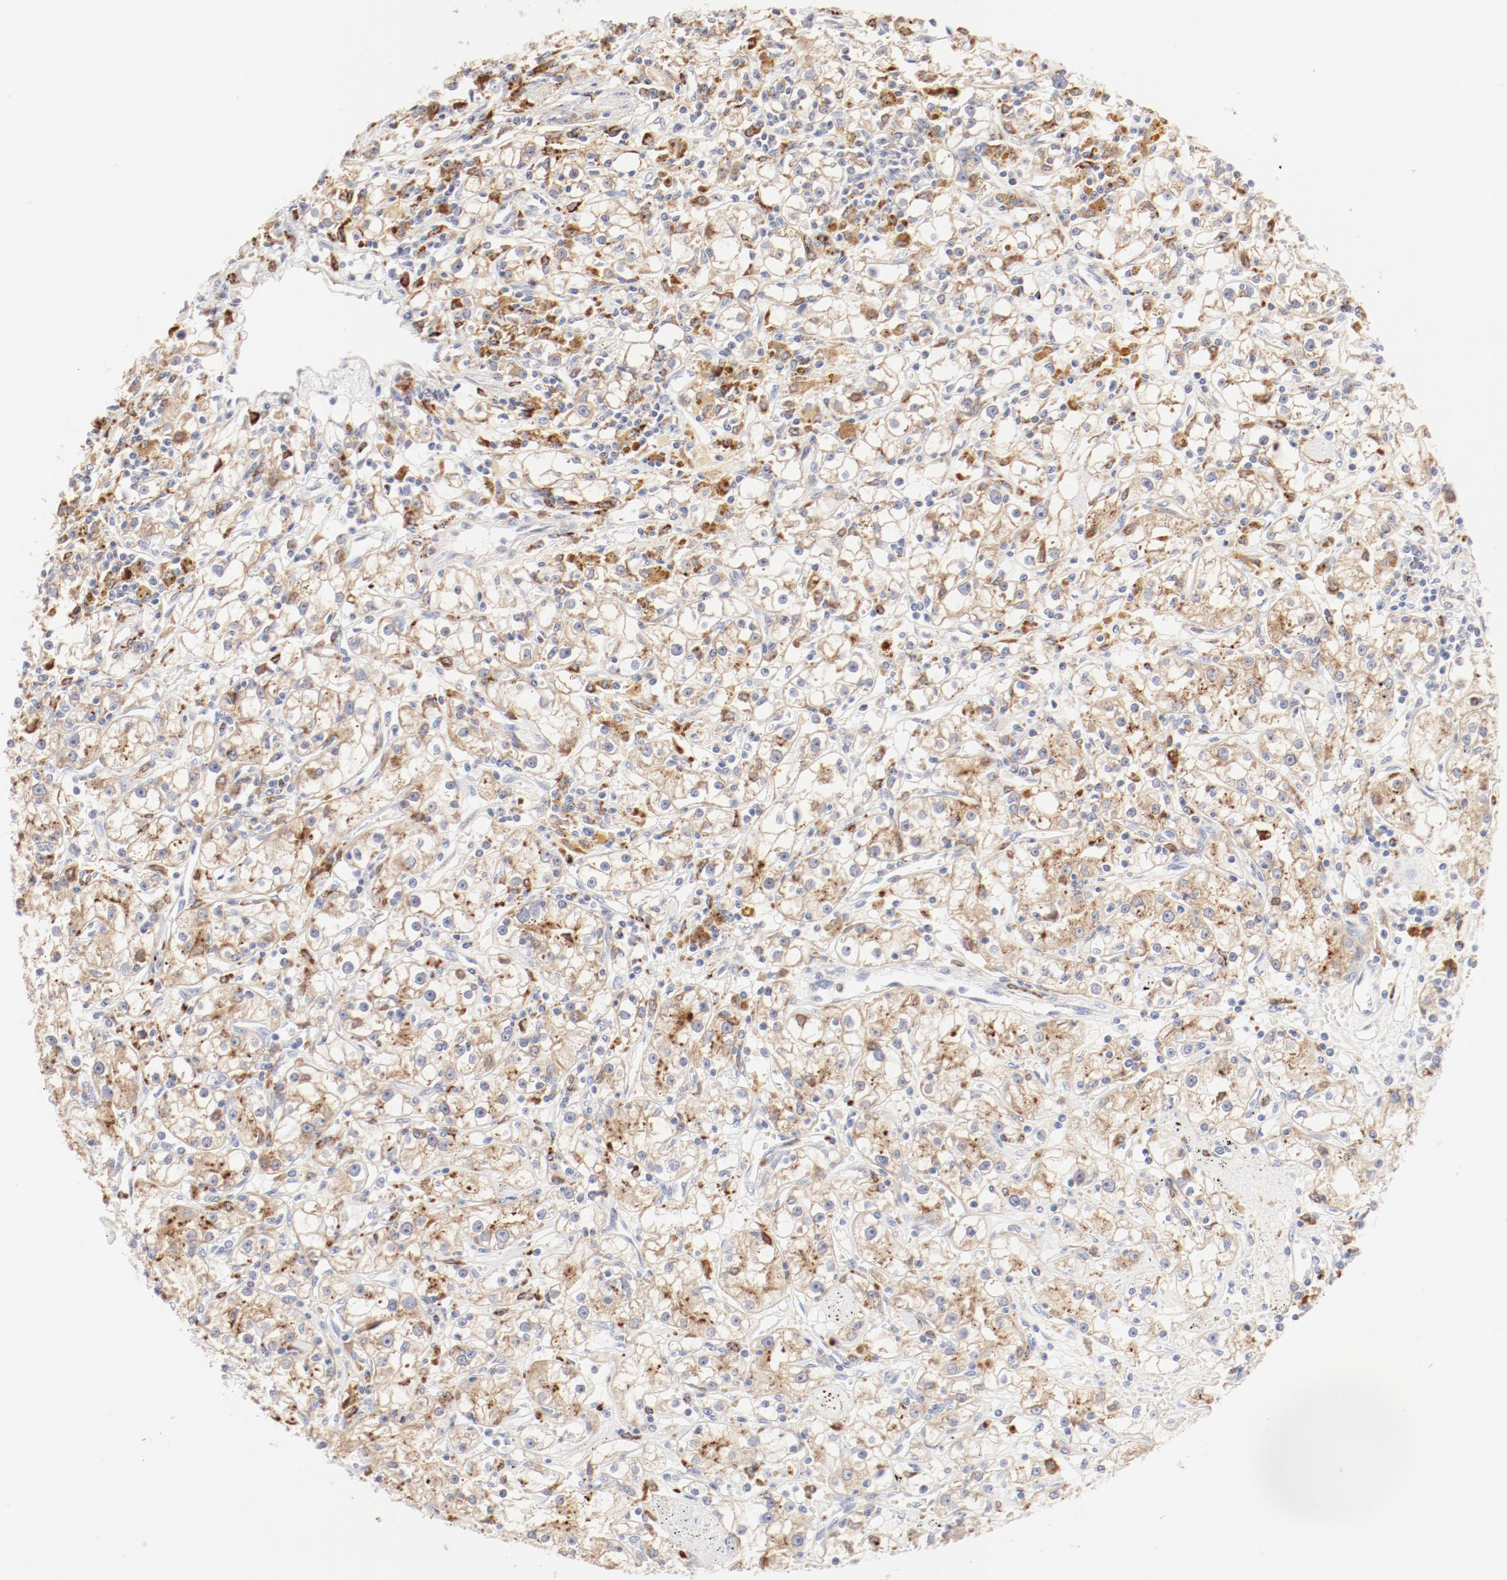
{"staining": {"intensity": "moderate", "quantity": ">75%", "location": "cytoplasmic/membranous"}, "tissue": "renal cancer", "cell_type": "Tumor cells", "image_type": "cancer", "snomed": [{"axis": "morphology", "description": "Adenocarcinoma, NOS"}, {"axis": "topography", "description": "Kidney"}], "caption": "Immunohistochemistry histopathology image of human renal cancer (adenocarcinoma) stained for a protein (brown), which demonstrates medium levels of moderate cytoplasmic/membranous positivity in approximately >75% of tumor cells.", "gene": "CTSH", "patient": {"sex": "male", "age": 56}}